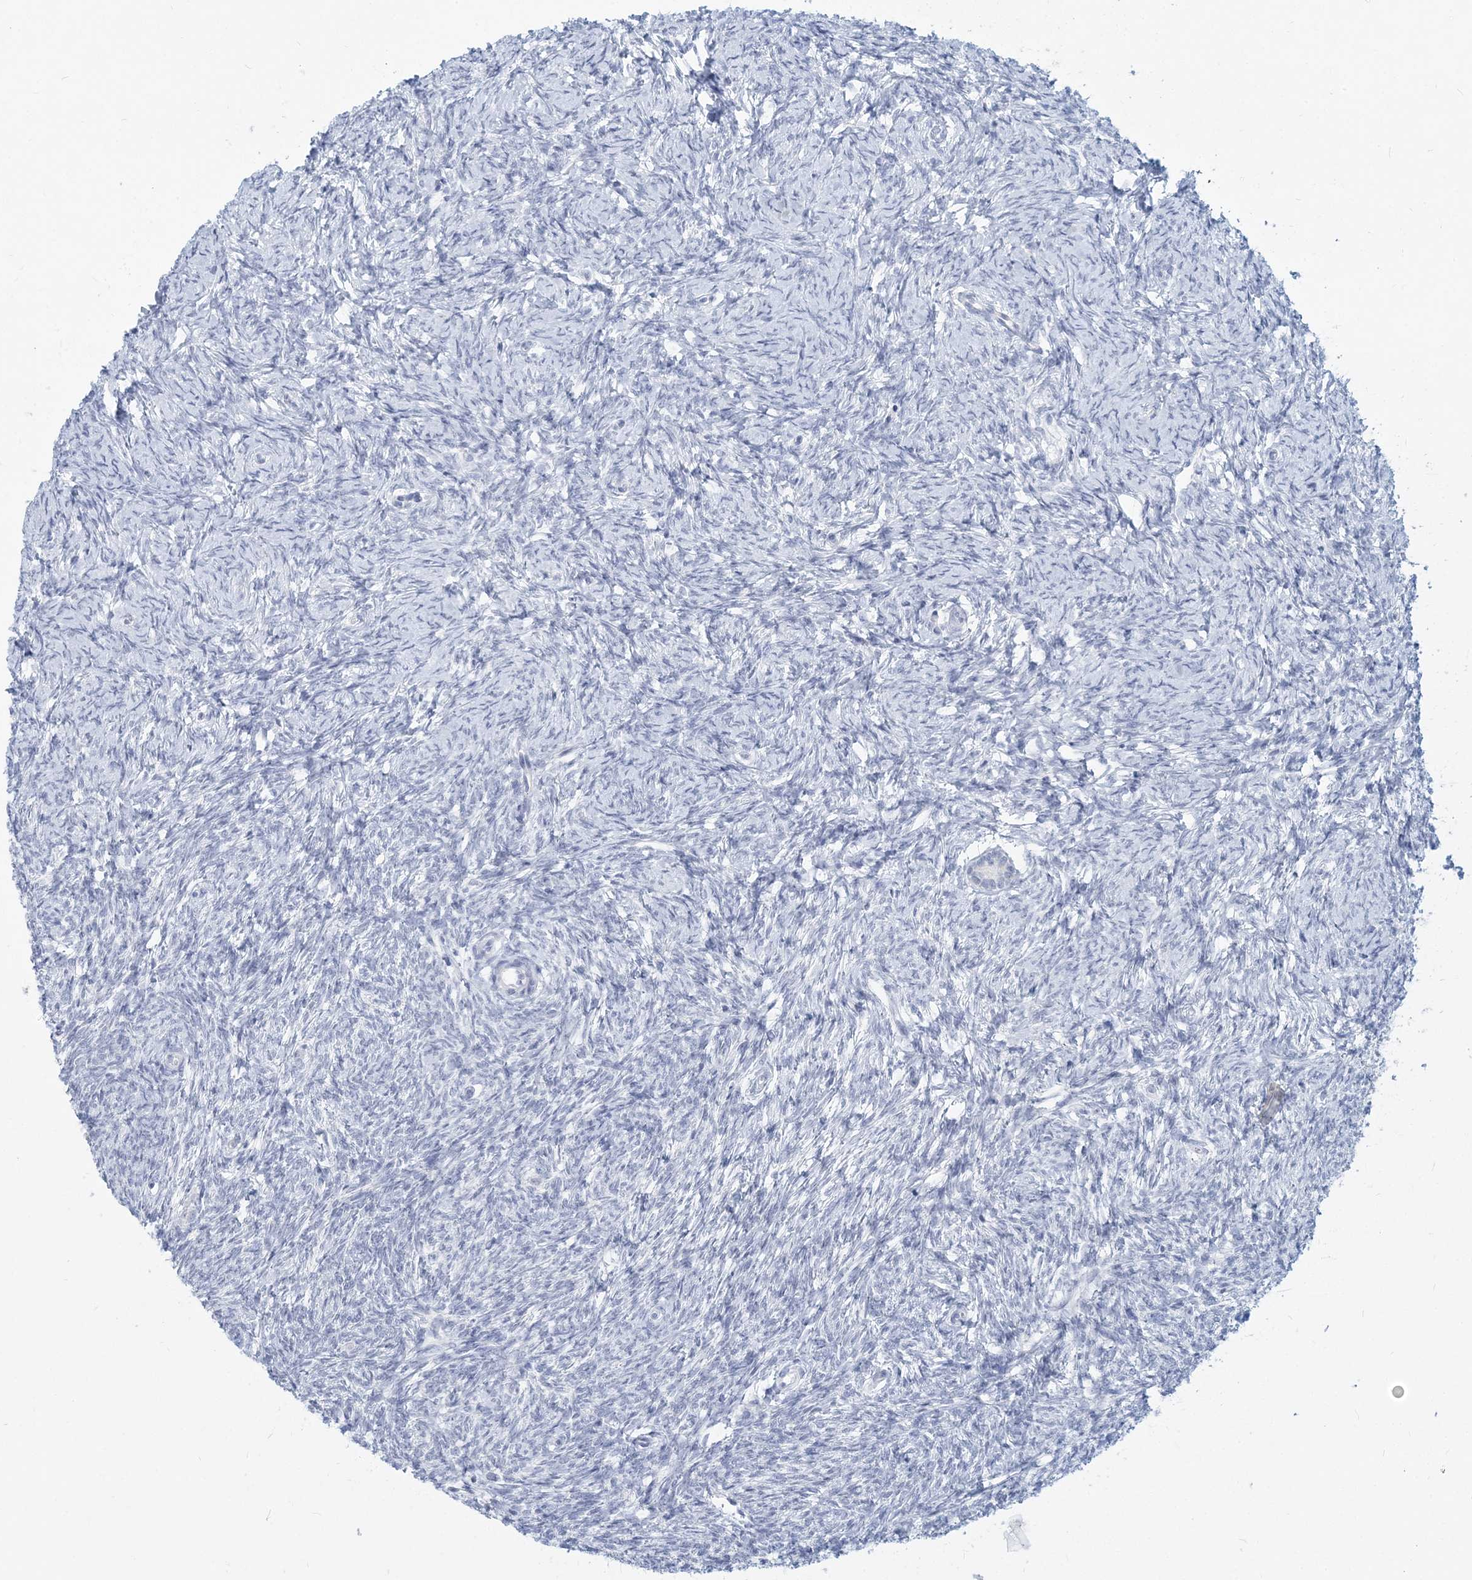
{"staining": {"intensity": "negative", "quantity": "none", "location": "none"}, "tissue": "ovary", "cell_type": "Follicle cells", "image_type": "normal", "snomed": [{"axis": "morphology", "description": "Normal tissue, NOS"}, {"axis": "morphology", "description": "Cyst, NOS"}, {"axis": "topography", "description": "Ovary"}], "caption": "This is an immunohistochemistry micrograph of benign human ovary. There is no expression in follicle cells.", "gene": "CSN1S1", "patient": {"sex": "female", "age": 33}}